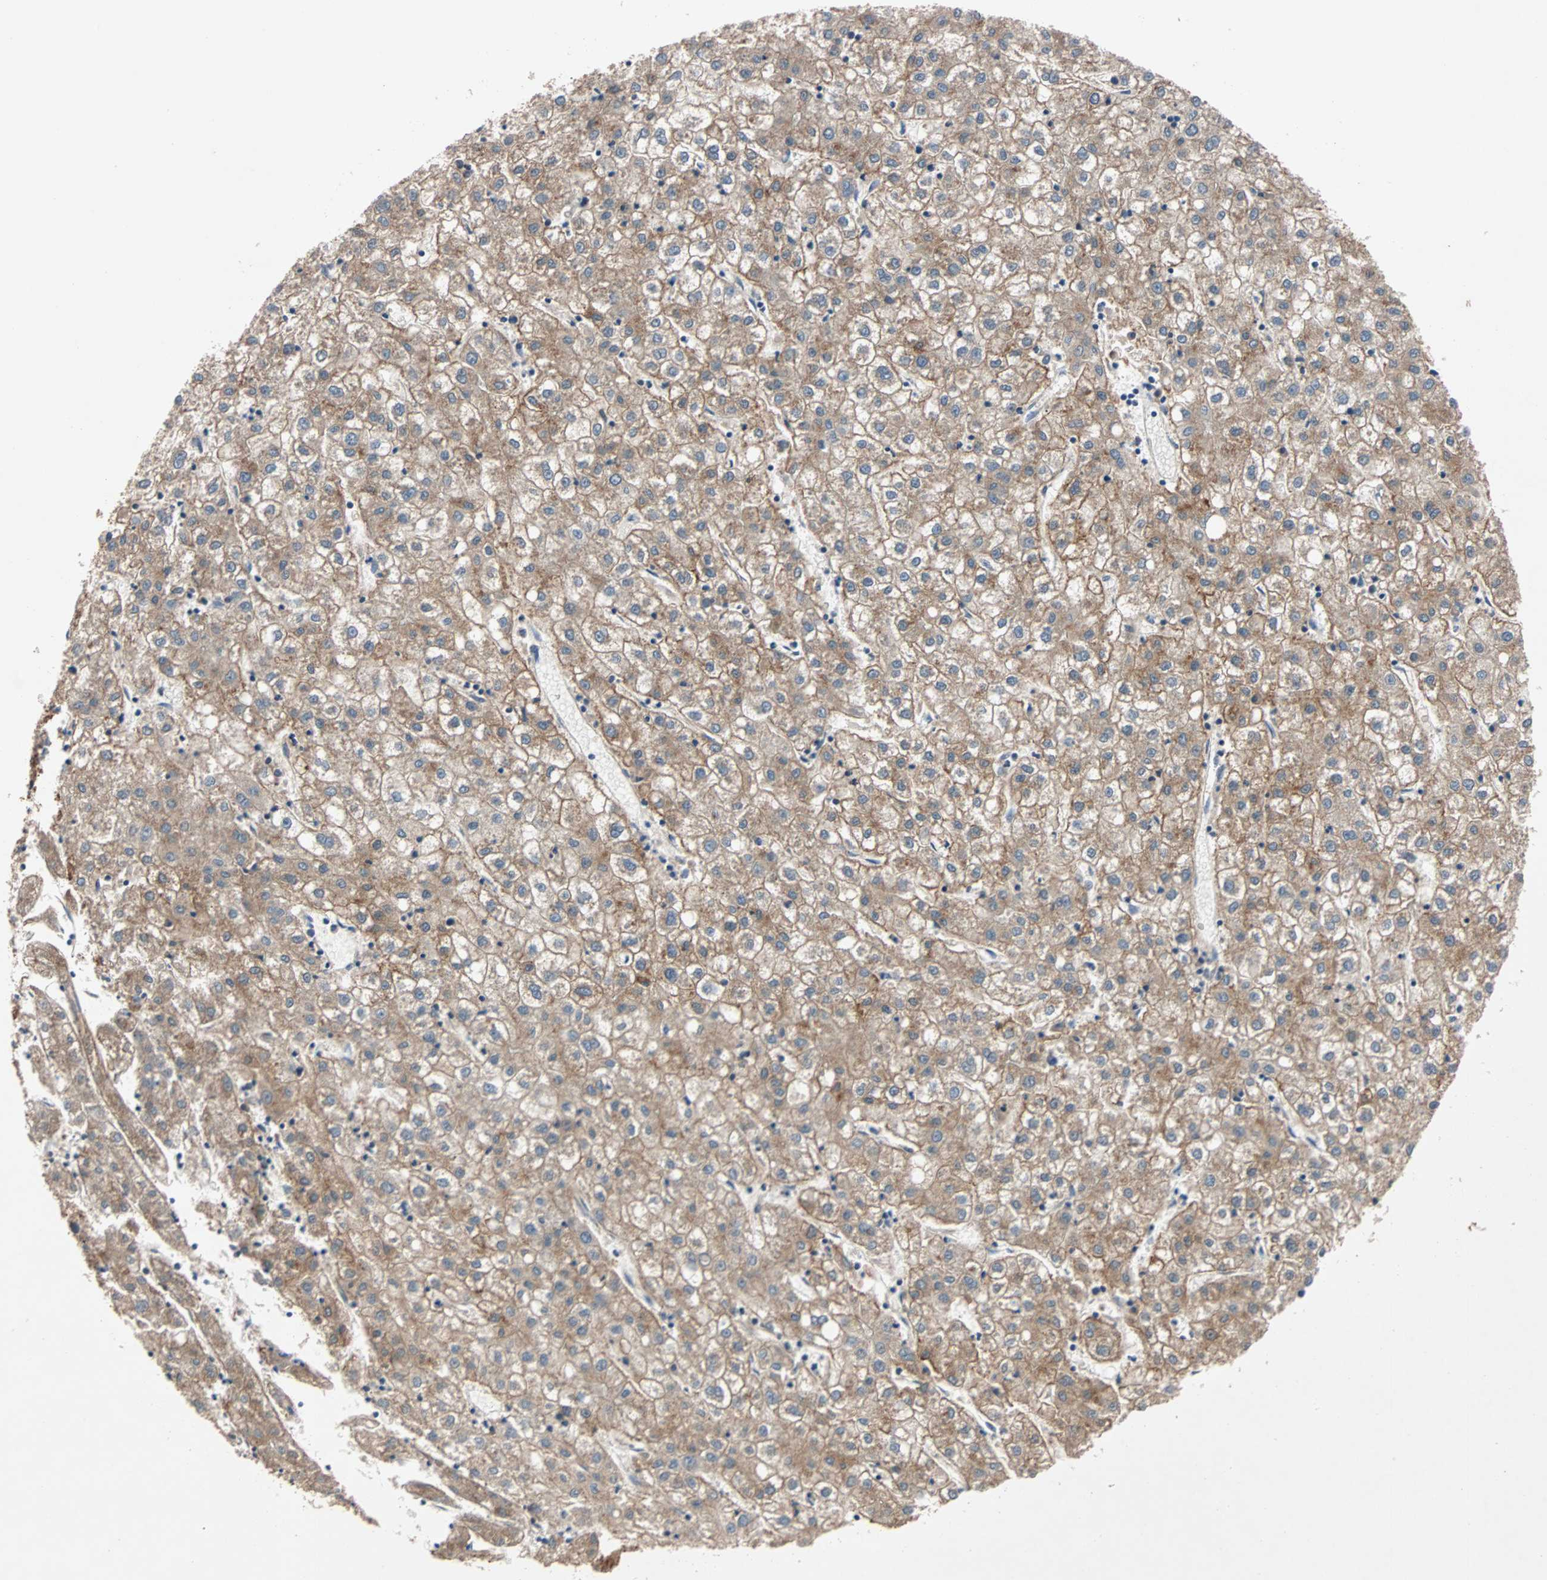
{"staining": {"intensity": "moderate", "quantity": "25%-75%", "location": "cytoplasmic/membranous"}, "tissue": "liver cancer", "cell_type": "Tumor cells", "image_type": "cancer", "snomed": [{"axis": "morphology", "description": "Carcinoma, Hepatocellular, NOS"}, {"axis": "topography", "description": "Liver"}], "caption": "Hepatocellular carcinoma (liver) stained with DAB immunohistochemistry shows medium levels of moderate cytoplasmic/membranous expression in about 25%-75% of tumor cells. Using DAB (3,3'-diaminobenzidine) (brown) and hematoxylin (blue) stains, captured at high magnification using brightfield microscopy.", "gene": "MAP4K1", "patient": {"sex": "male", "age": 72}}